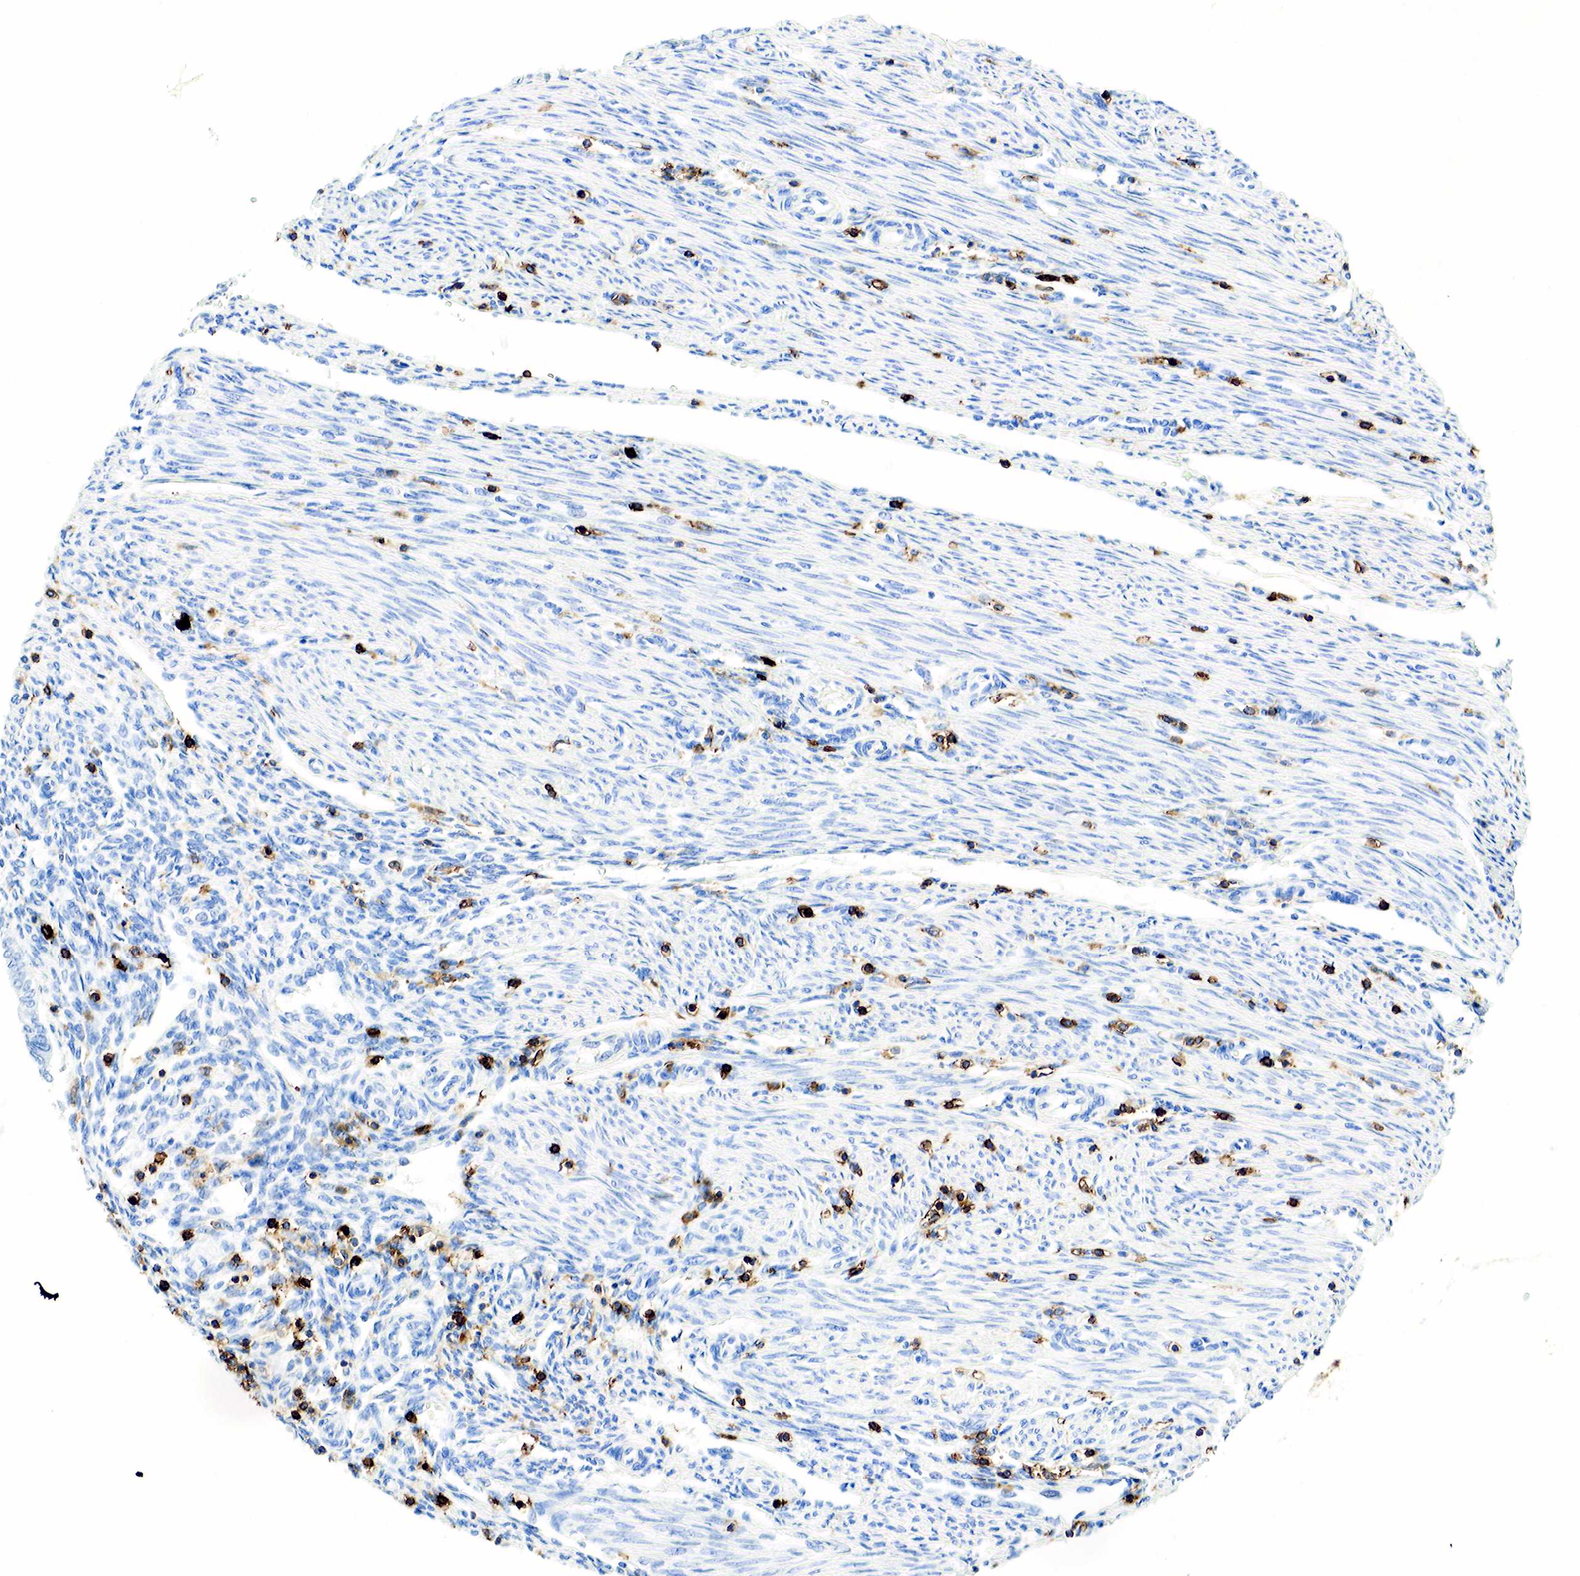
{"staining": {"intensity": "negative", "quantity": "none", "location": "none"}, "tissue": "endometrial cancer", "cell_type": "Tumor cells", "image_type": "cancer", "snomed": [{"axis": "morphology", "description": "Adenocarcinoma, NOS"}, {"axis": "topography", "description": "Endometrium"}], "caption": "Tumor cells show no significant expression in adenocarcinoma (endometrial). (DAB (3,3'-diaminobenzidine) IHC visualized using brightfield microscopy, high magnification).", "gene": "PTPRC", "patient": {"sex": "female", "age": 51}}